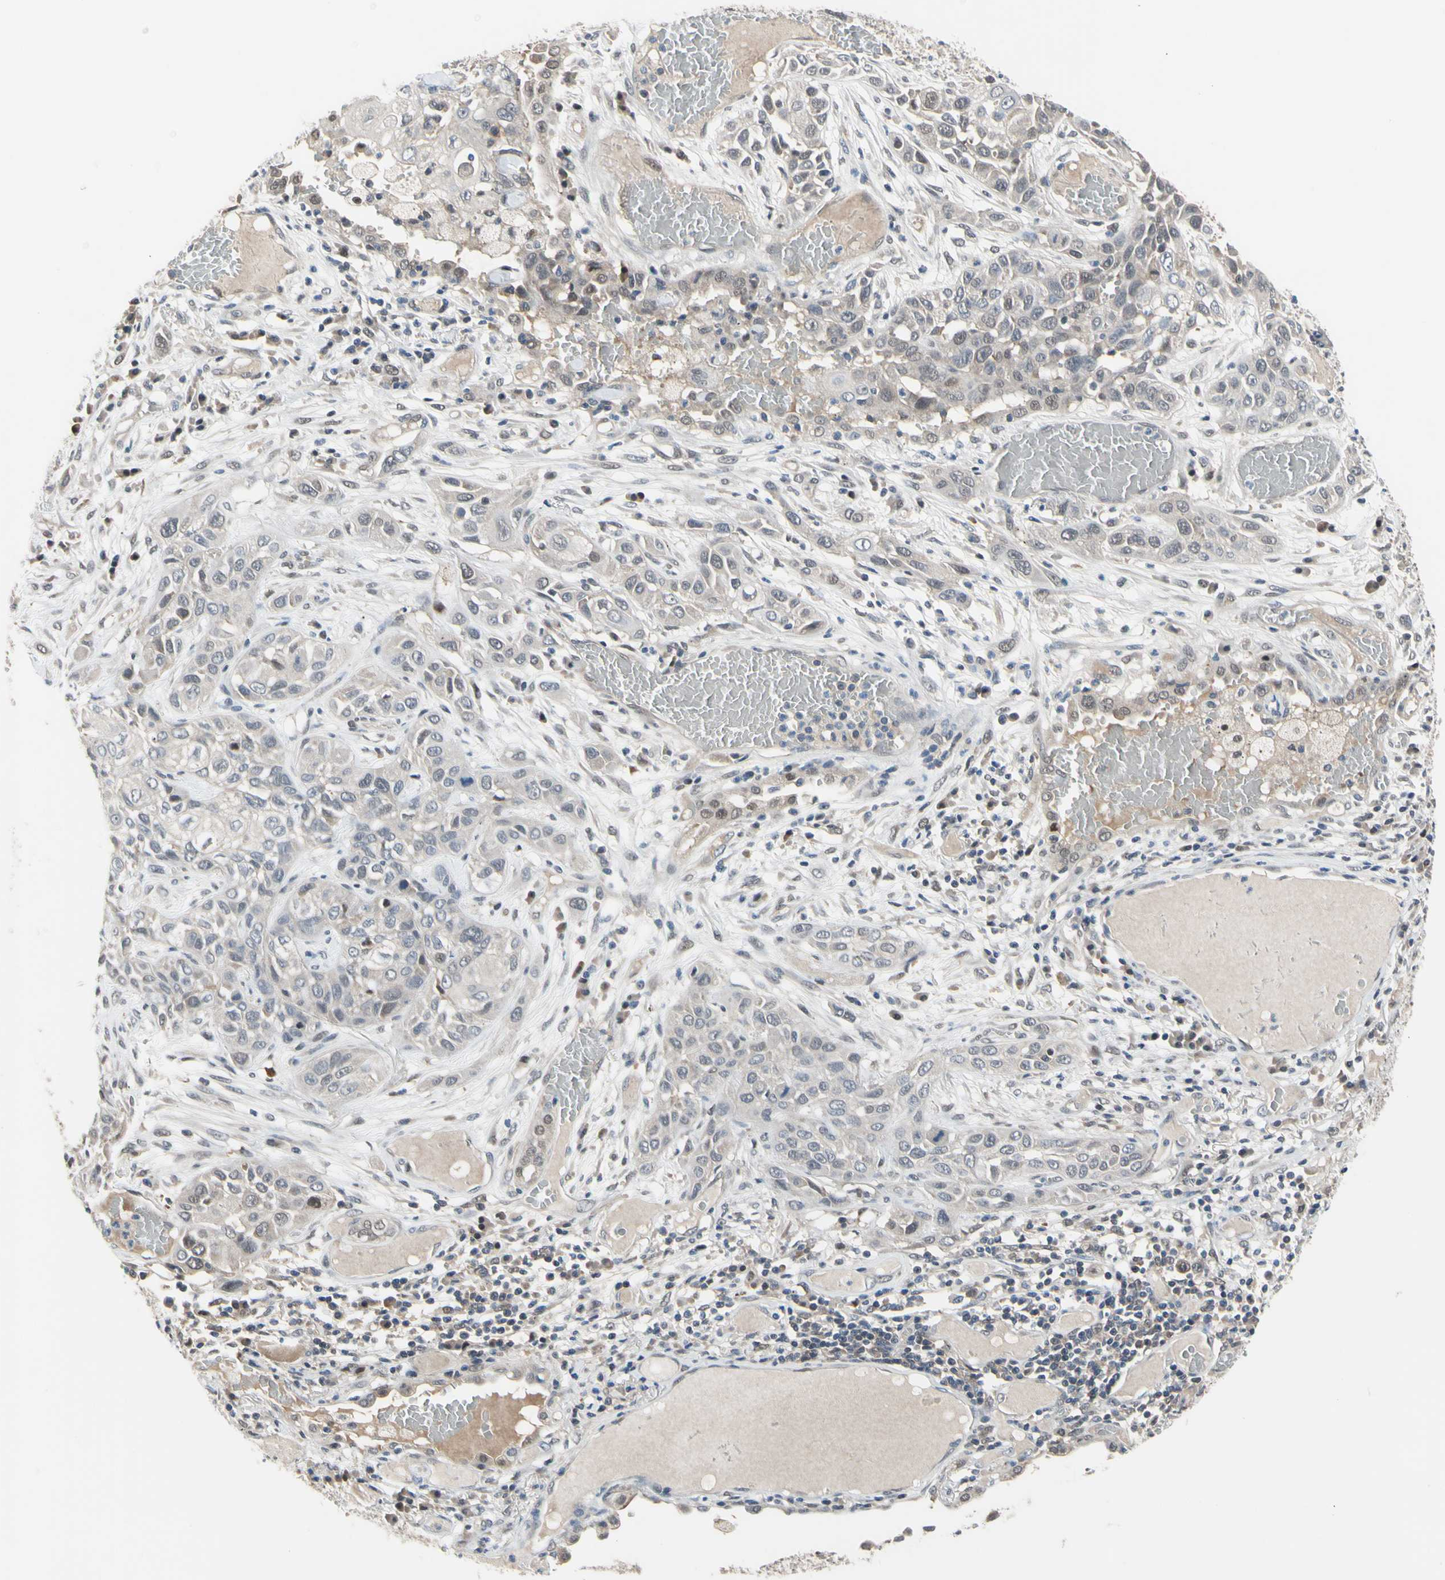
{"staining": {"intensity": "negative", "quantity": "none", "location": "none"}, "tissue": "lung cancer", "cell_type": "Tumor cells", "image_type": "cancer", "snomed": [{"axis": "morphology", "description": "Squamous cell carcinoma, NOS"}, {"axis": "topography", "description": "Lung"}], "caption": "DAB immunohistochemical staining of lung cancer displays no significant expression in tumor cells. The staining is performed using DAB brown chromogen with nuclei counter-stained in using hematoxylin.", "gene": "HSPA4", "patient": {"sex": "male", "age": 71}}